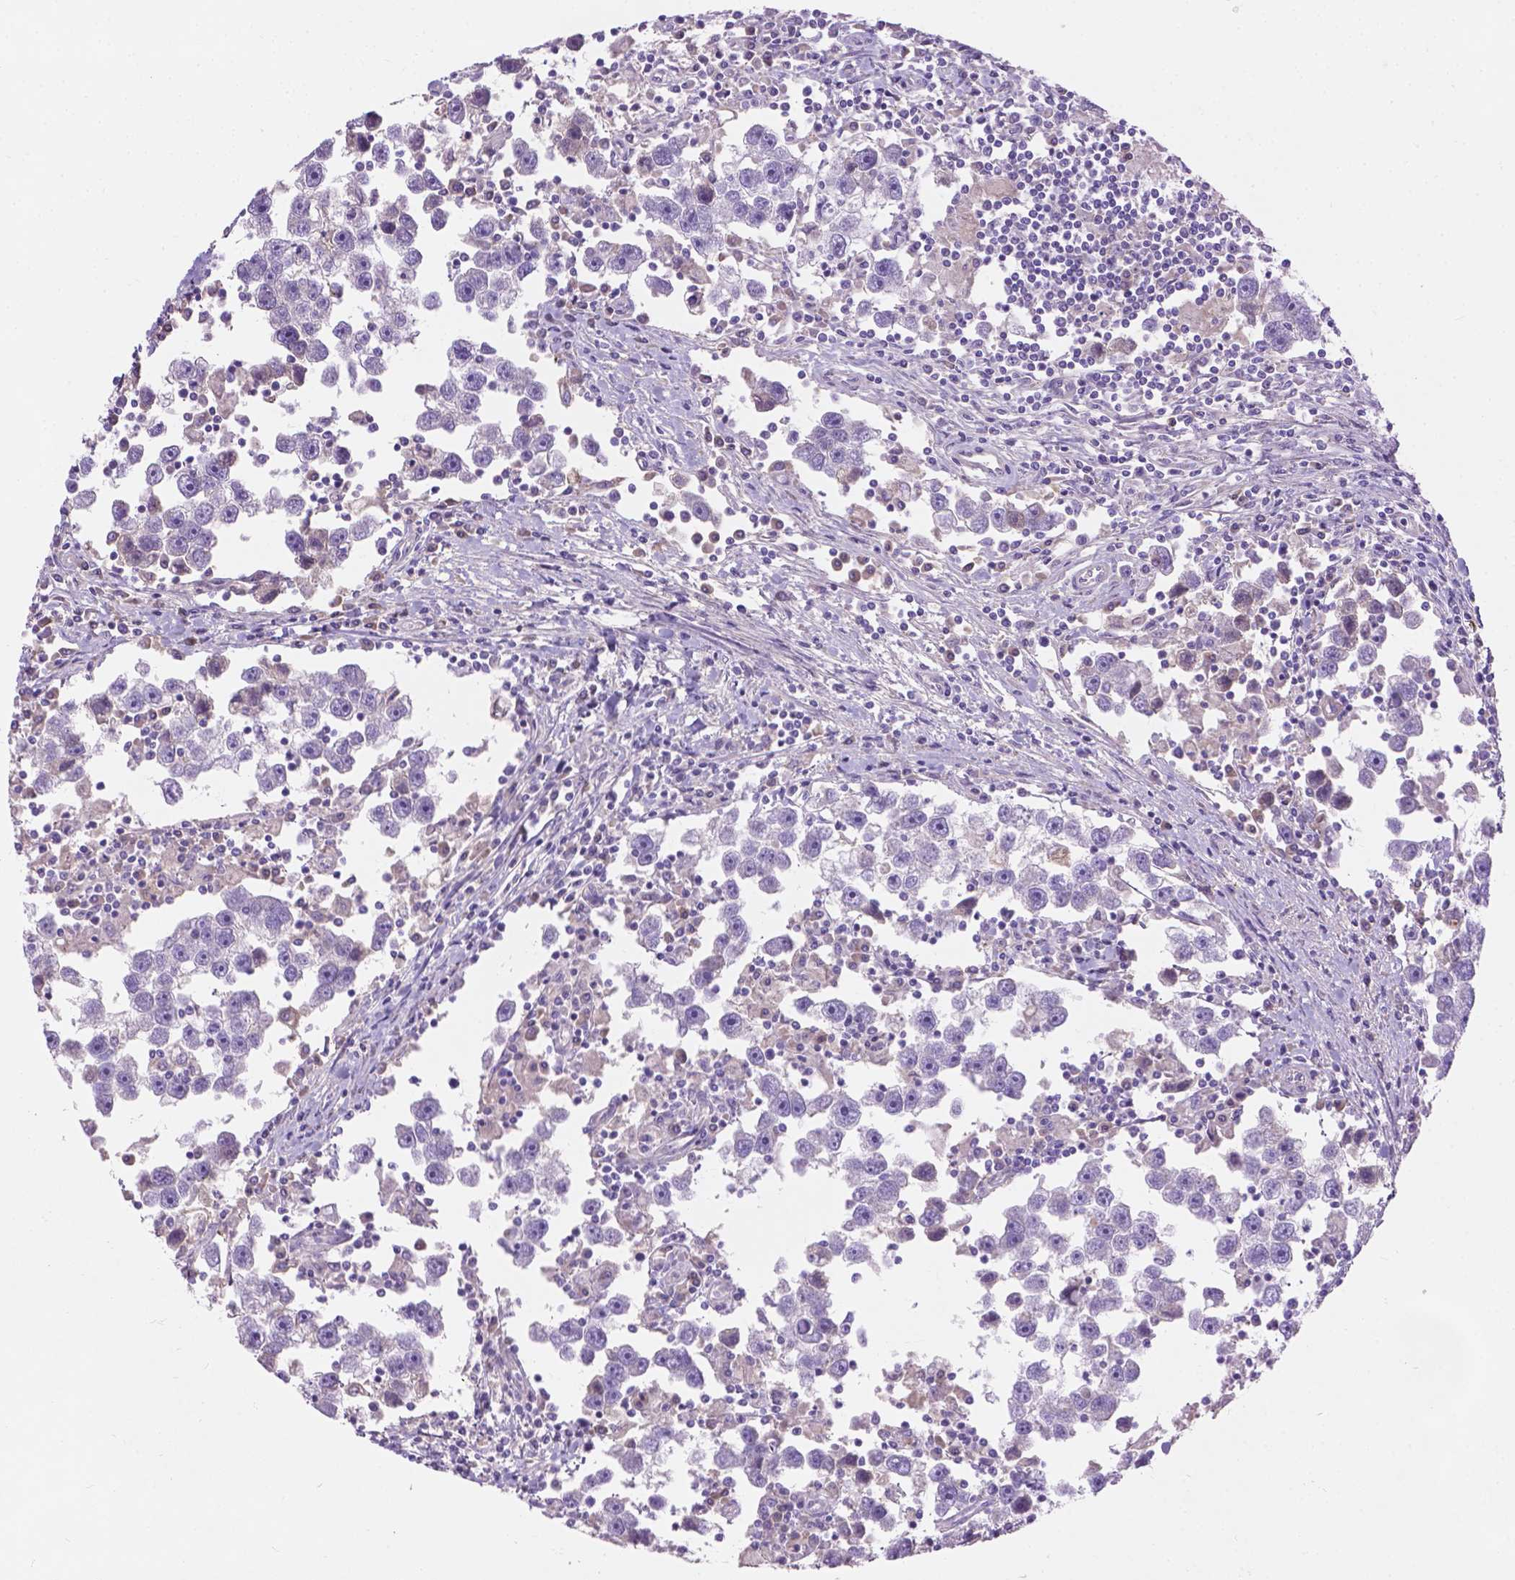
{"staining": {"intensity": "negative", "quantity": "none", "location": "none"}, "tissue": "testis cancer", "cell_type": "Tumor cells", "image_type": "cancer", "snomed": [{"axis": "morphology", "description": "Seminoma, NOS"}, {"axis": "topography", "description": "Testis"}], "caption": "Immunohistochemistry (IHC) of testis cancer reveals no staining in tumor cells. (DAB immunohistochemistry with hematoxylin counter stain).", "gene": "NOXO1", "patient": {"sex": "male", "age": 30}}